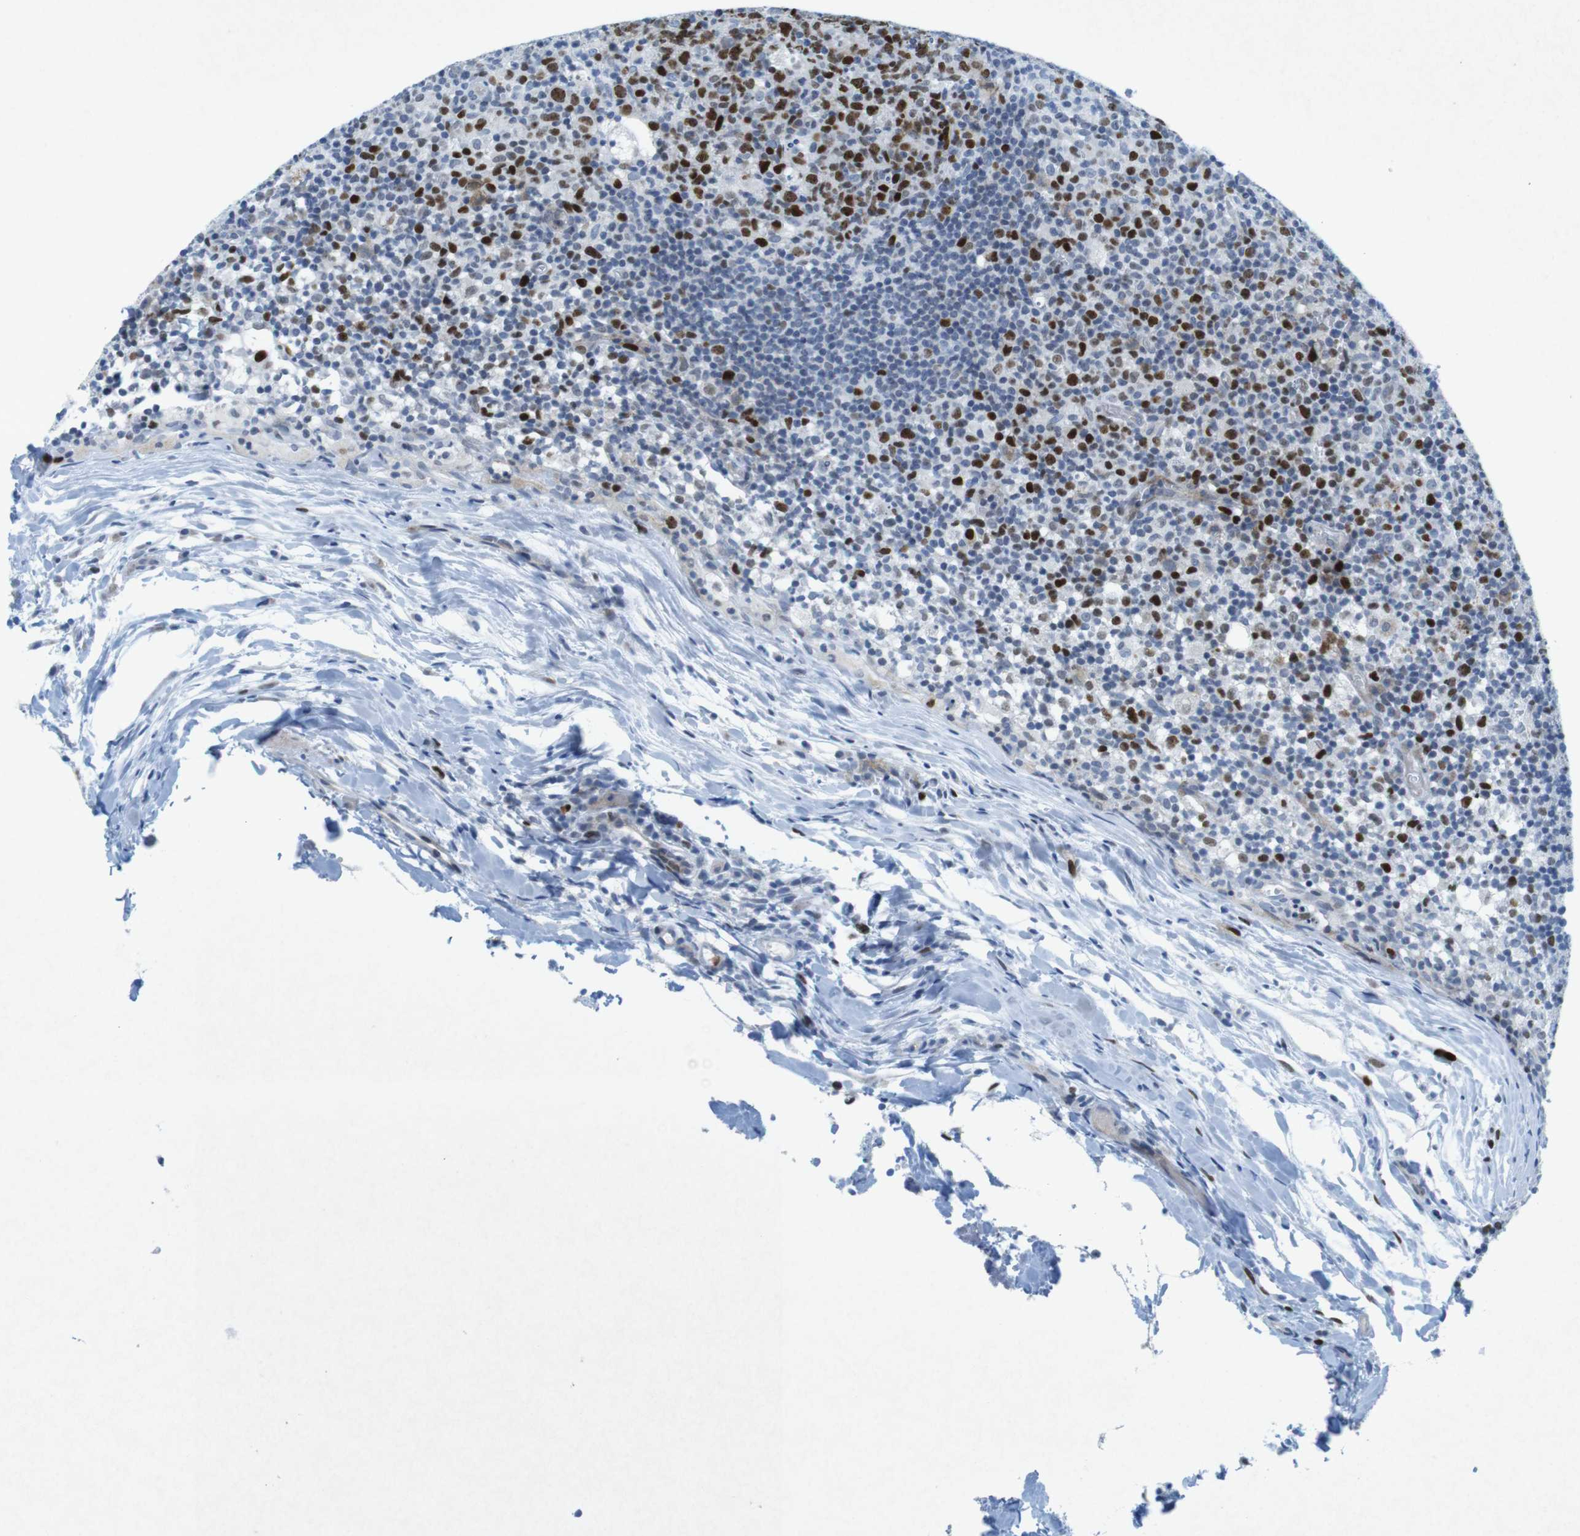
{"staining": {"intensity": "strong", "quantity": "25%-75%", "location": "nuclear"}, "tissue": "lymph node", "cell_type": "Germinal center cells", "image_type": "normal", "snomed": [{"axis": "morphology", "description": "Normal tissue, NOS"}, {"axis": "morphology", "description": "Inflammation, NOS"}, {"axis": "topography", "description": "Lymph node"}], "caption": "Immunohistochemical staining of normal human lymph node shows 25%-75% levels of strong nuclear protein expression in about 25%-75% of germinal center cells. (DAB IHC with brightfield microscopy, high magnification).", "gene": "CHAF1A", "patient": {"sex": "male", "age": 55}}